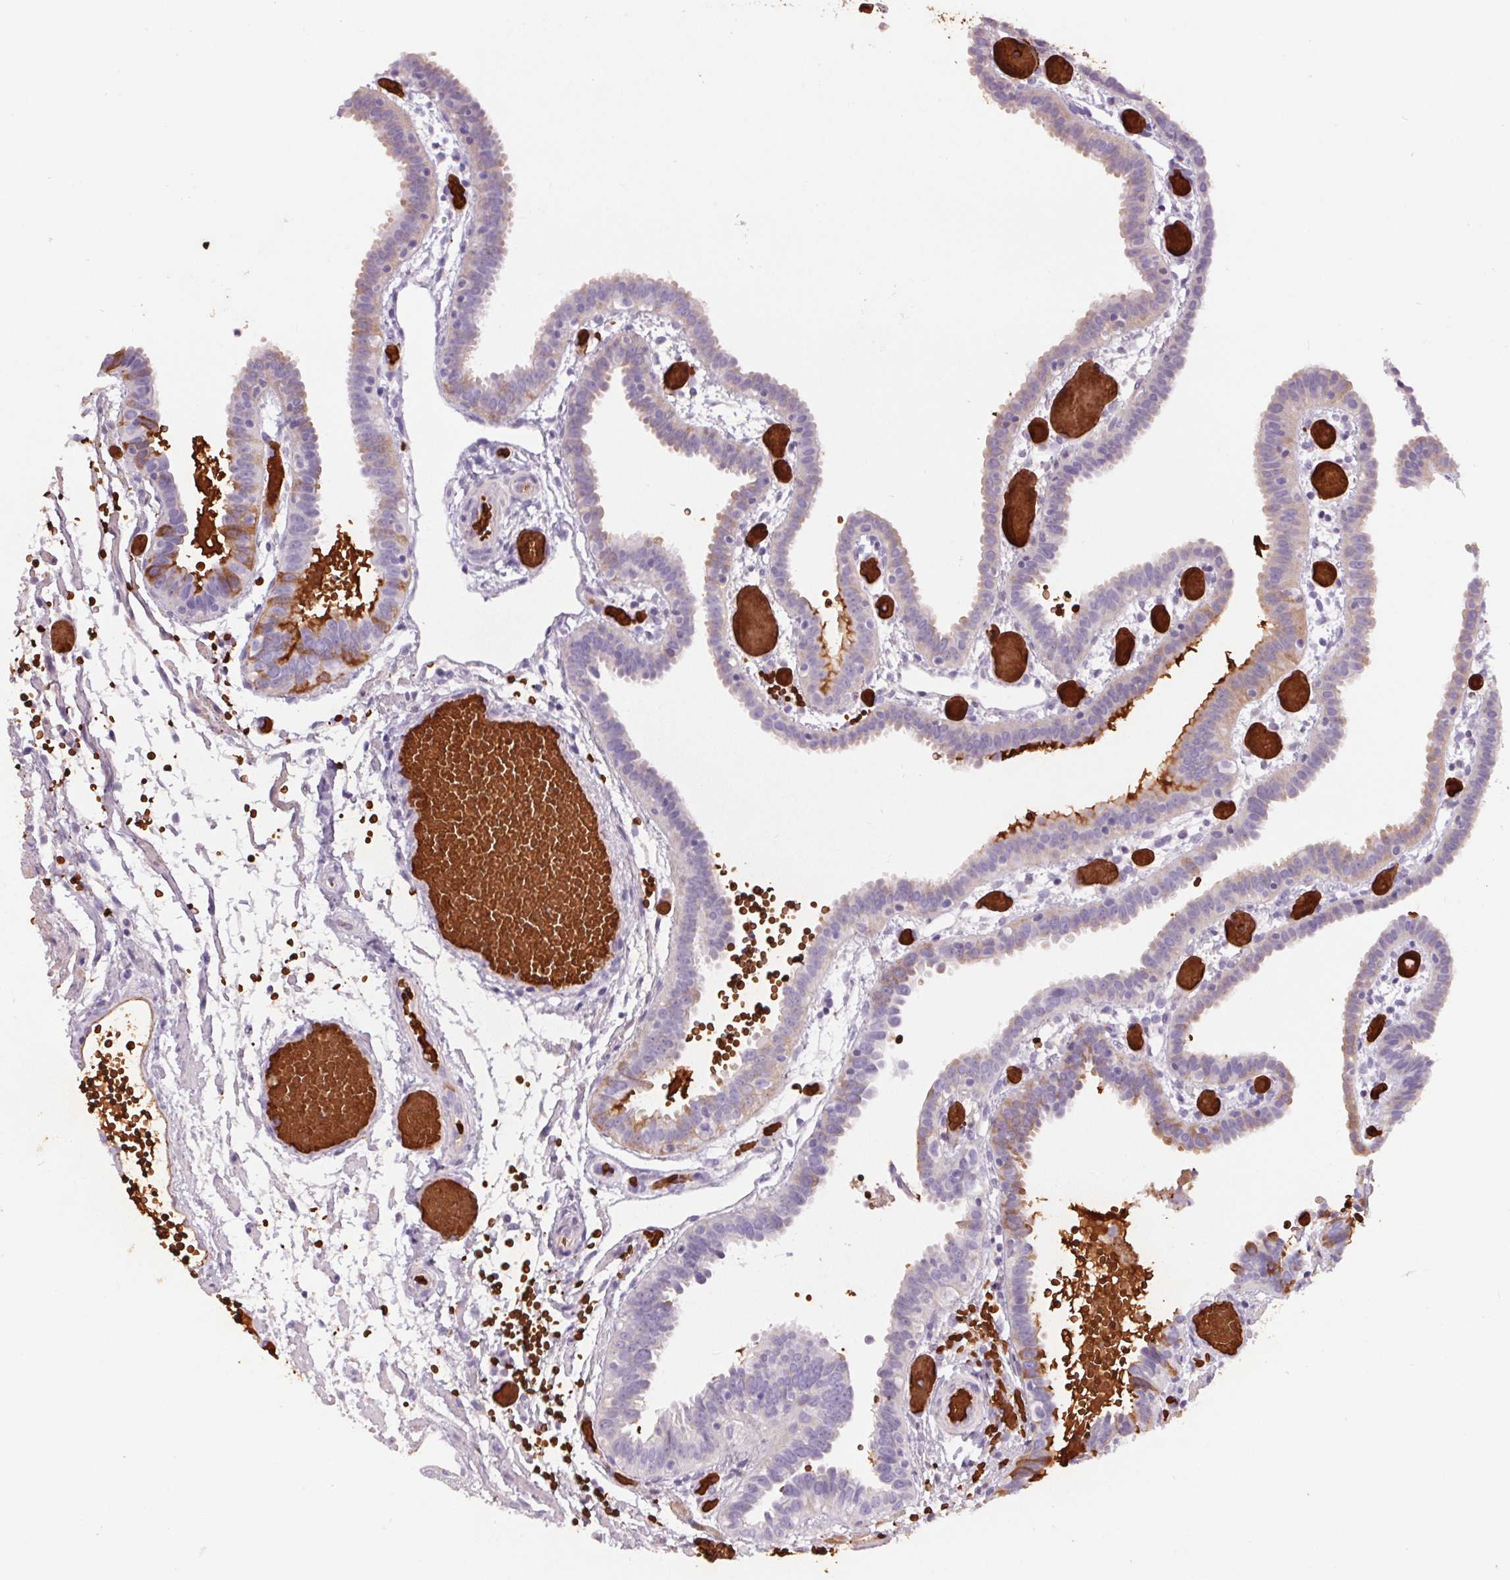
{"staining": {"intensity": "moderate", "quantity": "<25%", "location": "cytoplasmic/membranous"}, "tissue": "fallopian tube", "cell_type": "Glandular cells", "image_type": "normal", "snomed": [{"axis": "morphology", "description": "Normal tissue, NOS"}, {"axis": "topography", "description": "Fallopian tube"}], "caption": "The micrograph displays staining of normal fallopian tube, revealing moderate cytoplasmic/membranous protein staining (brown color) within glandular cells.", "gene": "HBQ1", "patient": {"sex": "female", "age": 37}}